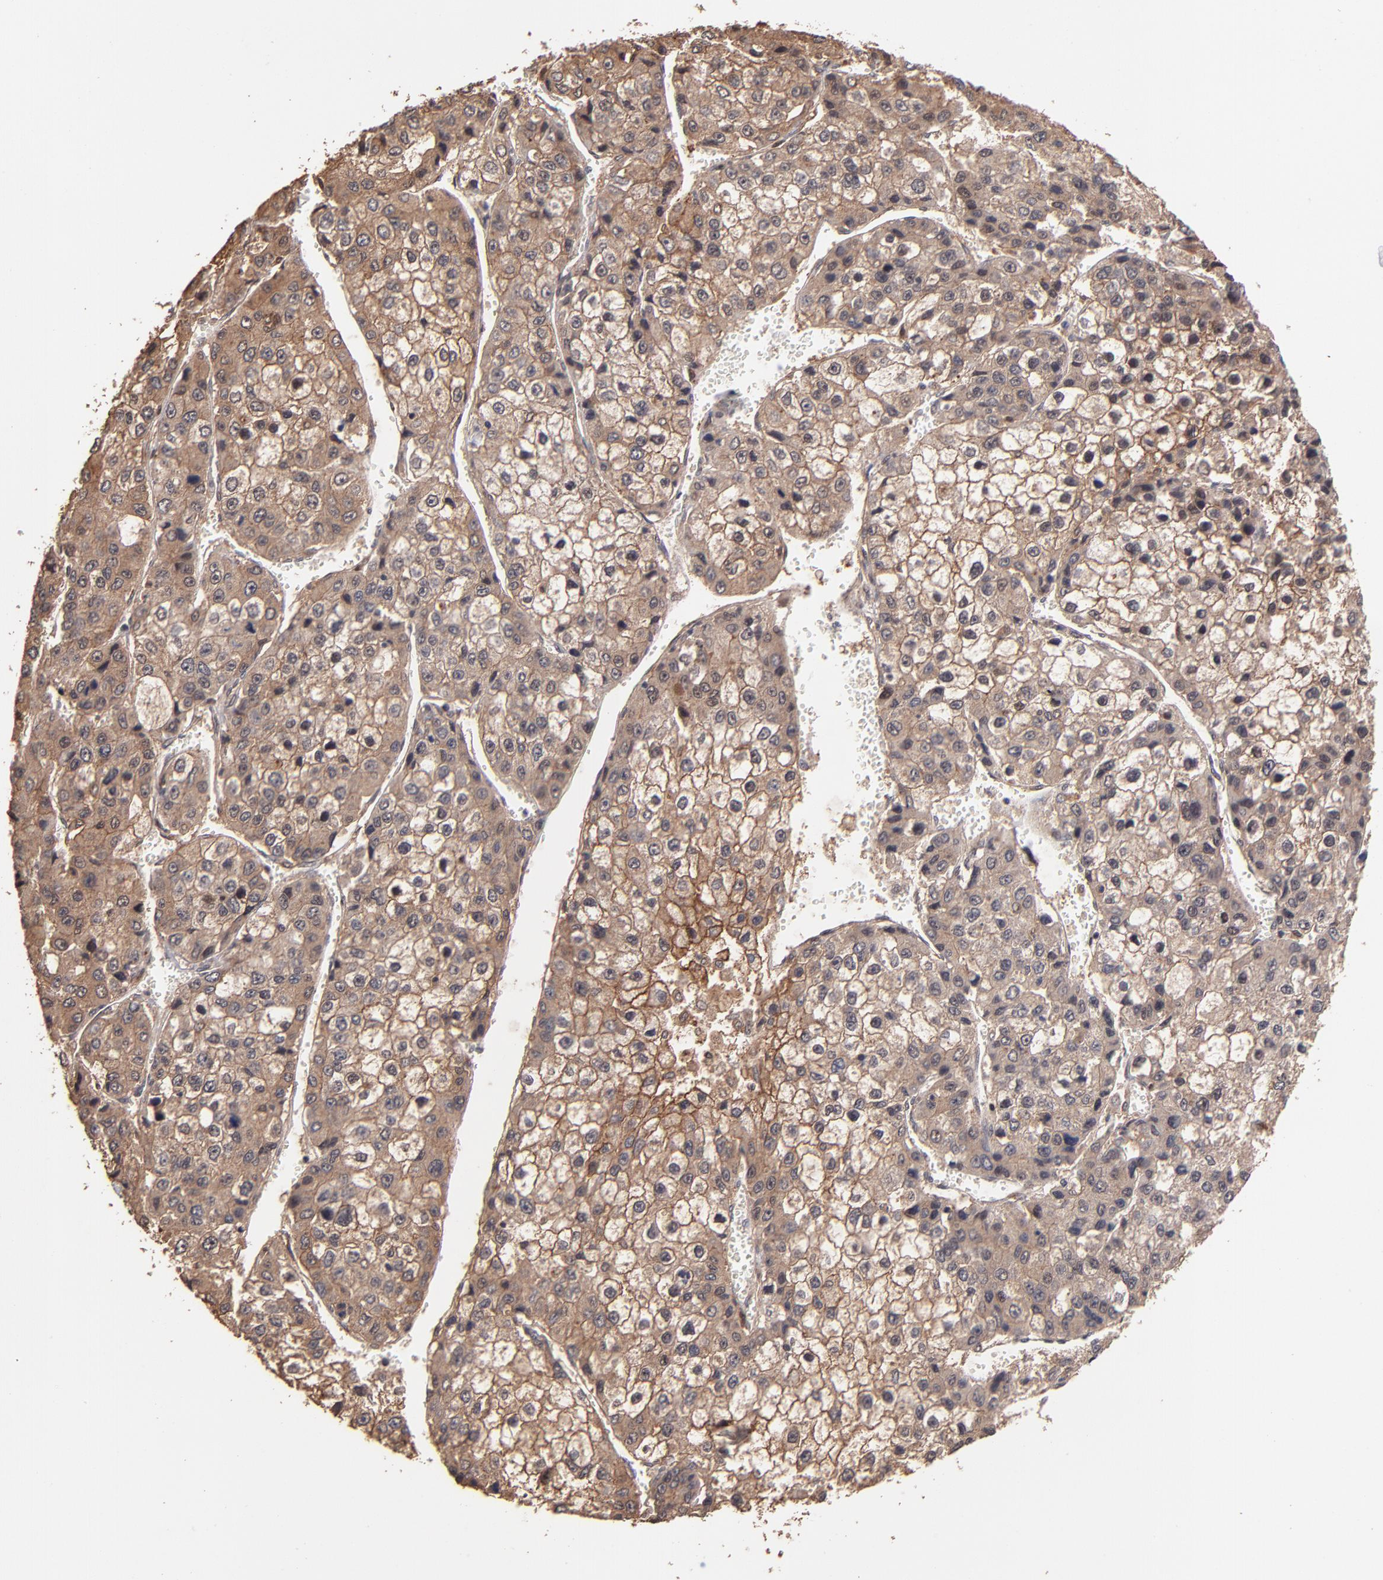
{"staining": {"intensity": "moderate", "quantity": ">75%", "location": "cytoplasmic/membranous"}, "tissue": "liver cancer", "cell_type": "Tumor cells", "image_type": "cancer", "snomed": [{"axis": "morphology", "description": "Carcinoma, Hepatocellular, NOS"}, {"axis": "topography", "description": "Liver"}], "caption": "Hepatocellular carcinoma (liver) stained with DAB immunohistochemistry (IHC) exhibits medium levels of moderate cytoplasmic/membranous positivity in about >75% of tumor cells.", "gene": "EAPP", "patient": {"sex": "female", "age": 66}}